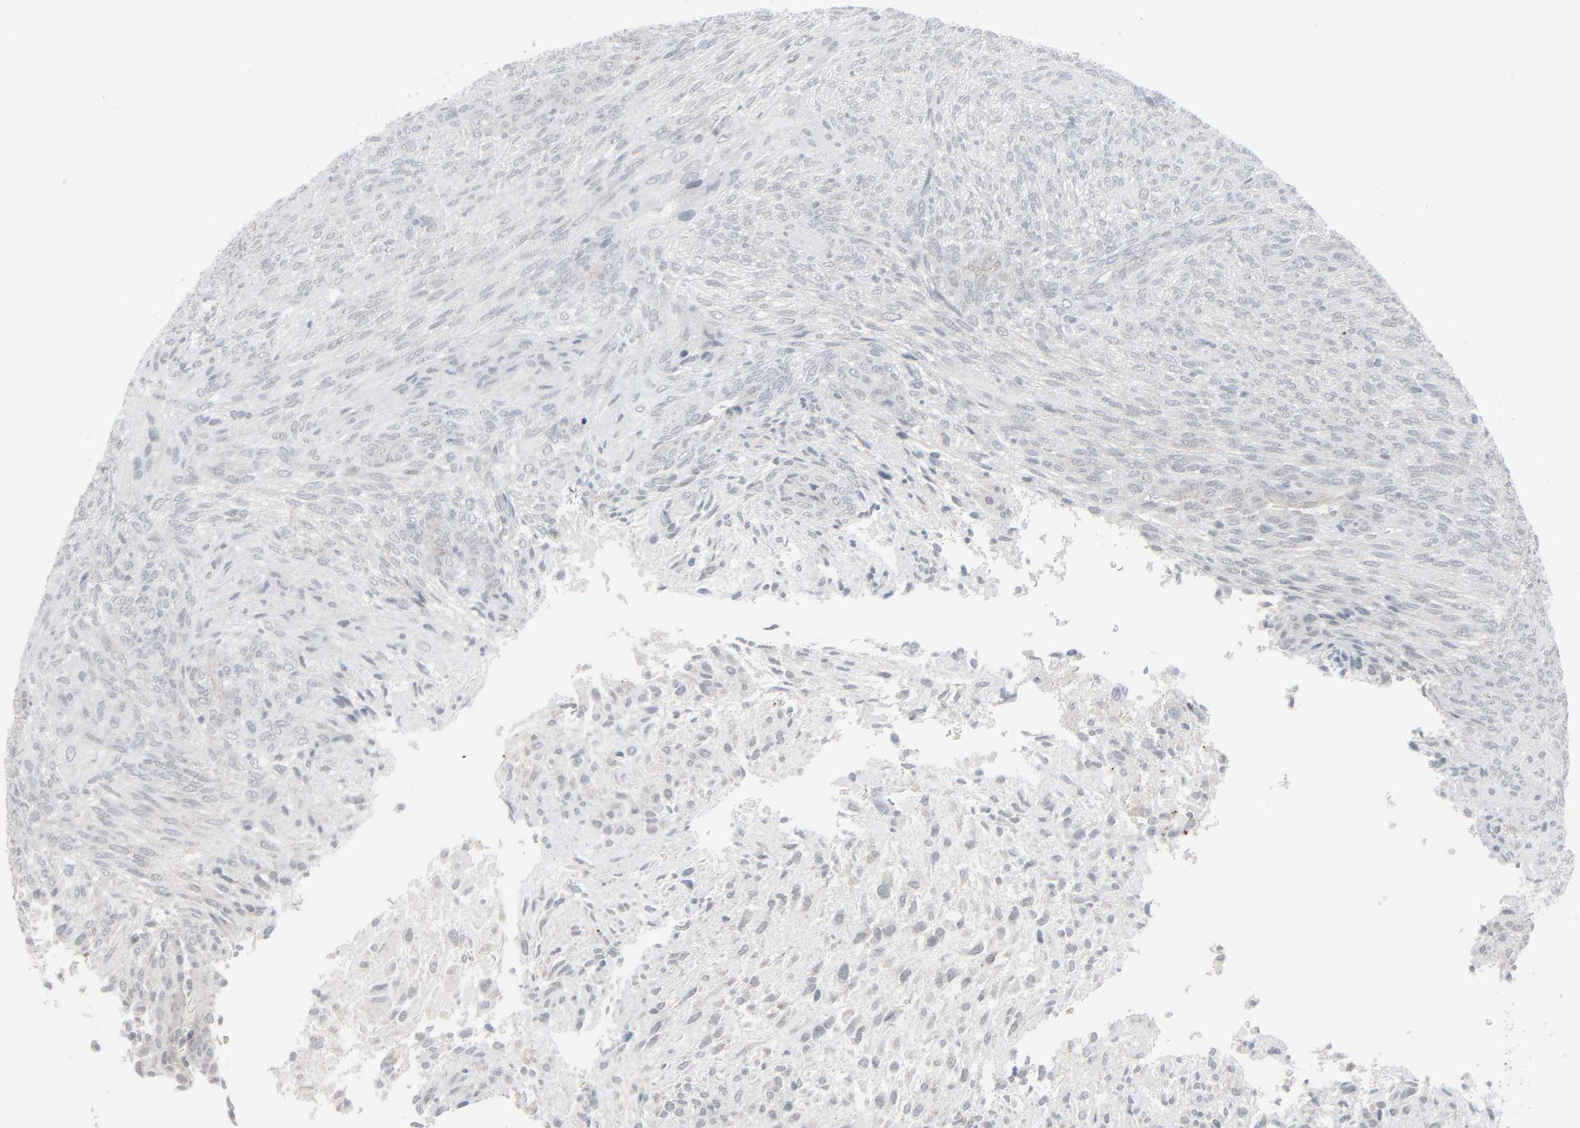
{"staining": {"intensity": "negative", "quantity": "none", "location": "none"}, "tissue": "glioma", "cell_type": "Tumor cells", "image_type": "cancer", "snomed": [{"axis": "morphology", "description": "Glioma, malignant, High grade"}, {"axis": "topography", "description": "Cerebral cortex"}], "caption": "There is no significant positivity in tumor cells of high-grade glioma (malignant).", "gene": "NEUROD1", "patient": {"sex": "female", "age": 55}}